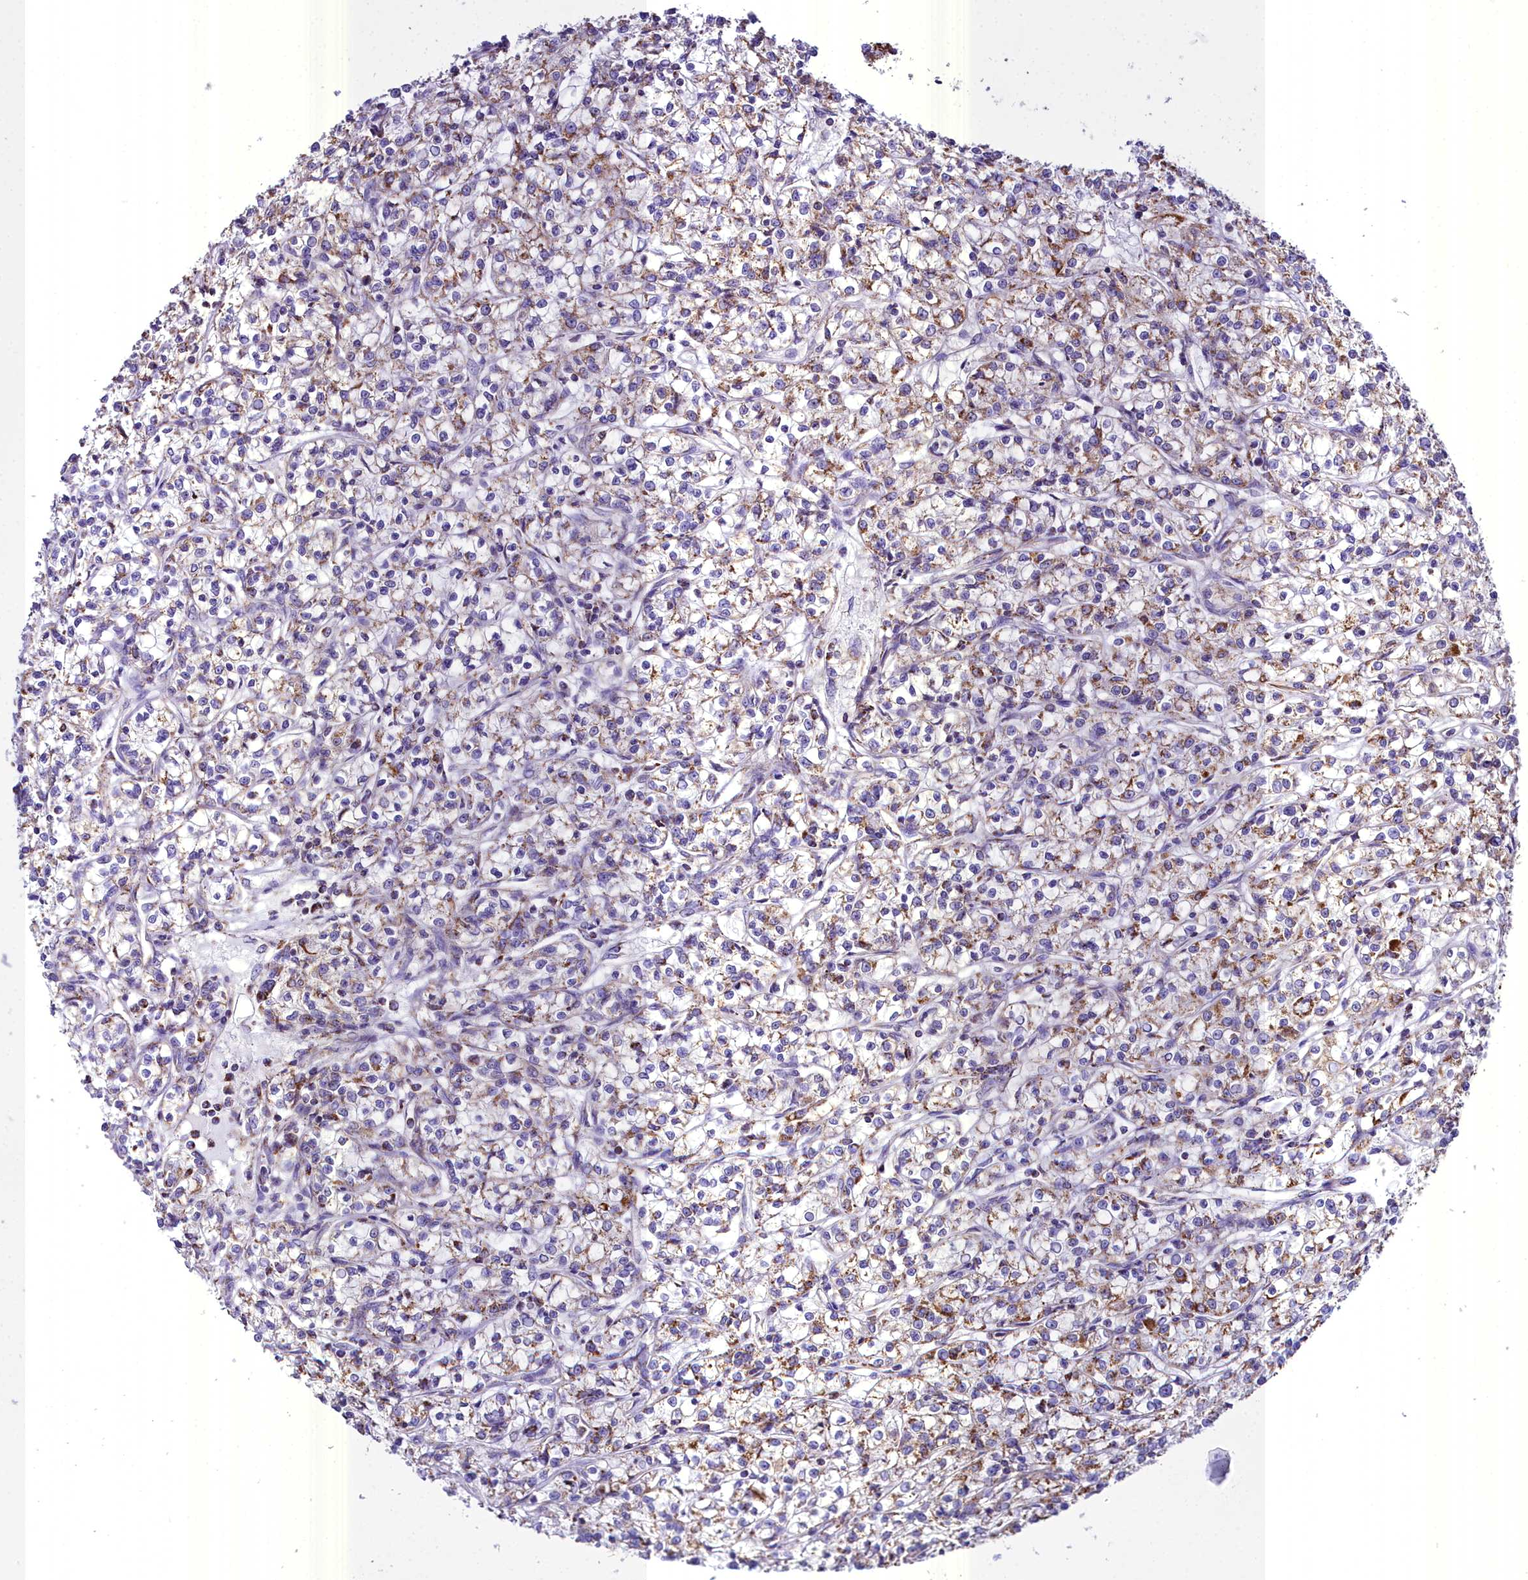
{"staining": {"intensity": "moderate", "quantity": "25%-75%", "location": "cytoplasmic/membranous"}, "tissue": "renal cancer", "cell_type": "Tumor cells", "image_type": "cancer", "snomed": [{"axis": "morphology", "description": "Adenocarcinoma, NOS"}, {"axis": "topography", "description": "Kidney"}], "caption": "Renal cancer stained with a protein marker shows moderate staining in tumor cells.", "gene": "WDFY3", "patient": {"sex": "female", "age": 59}}